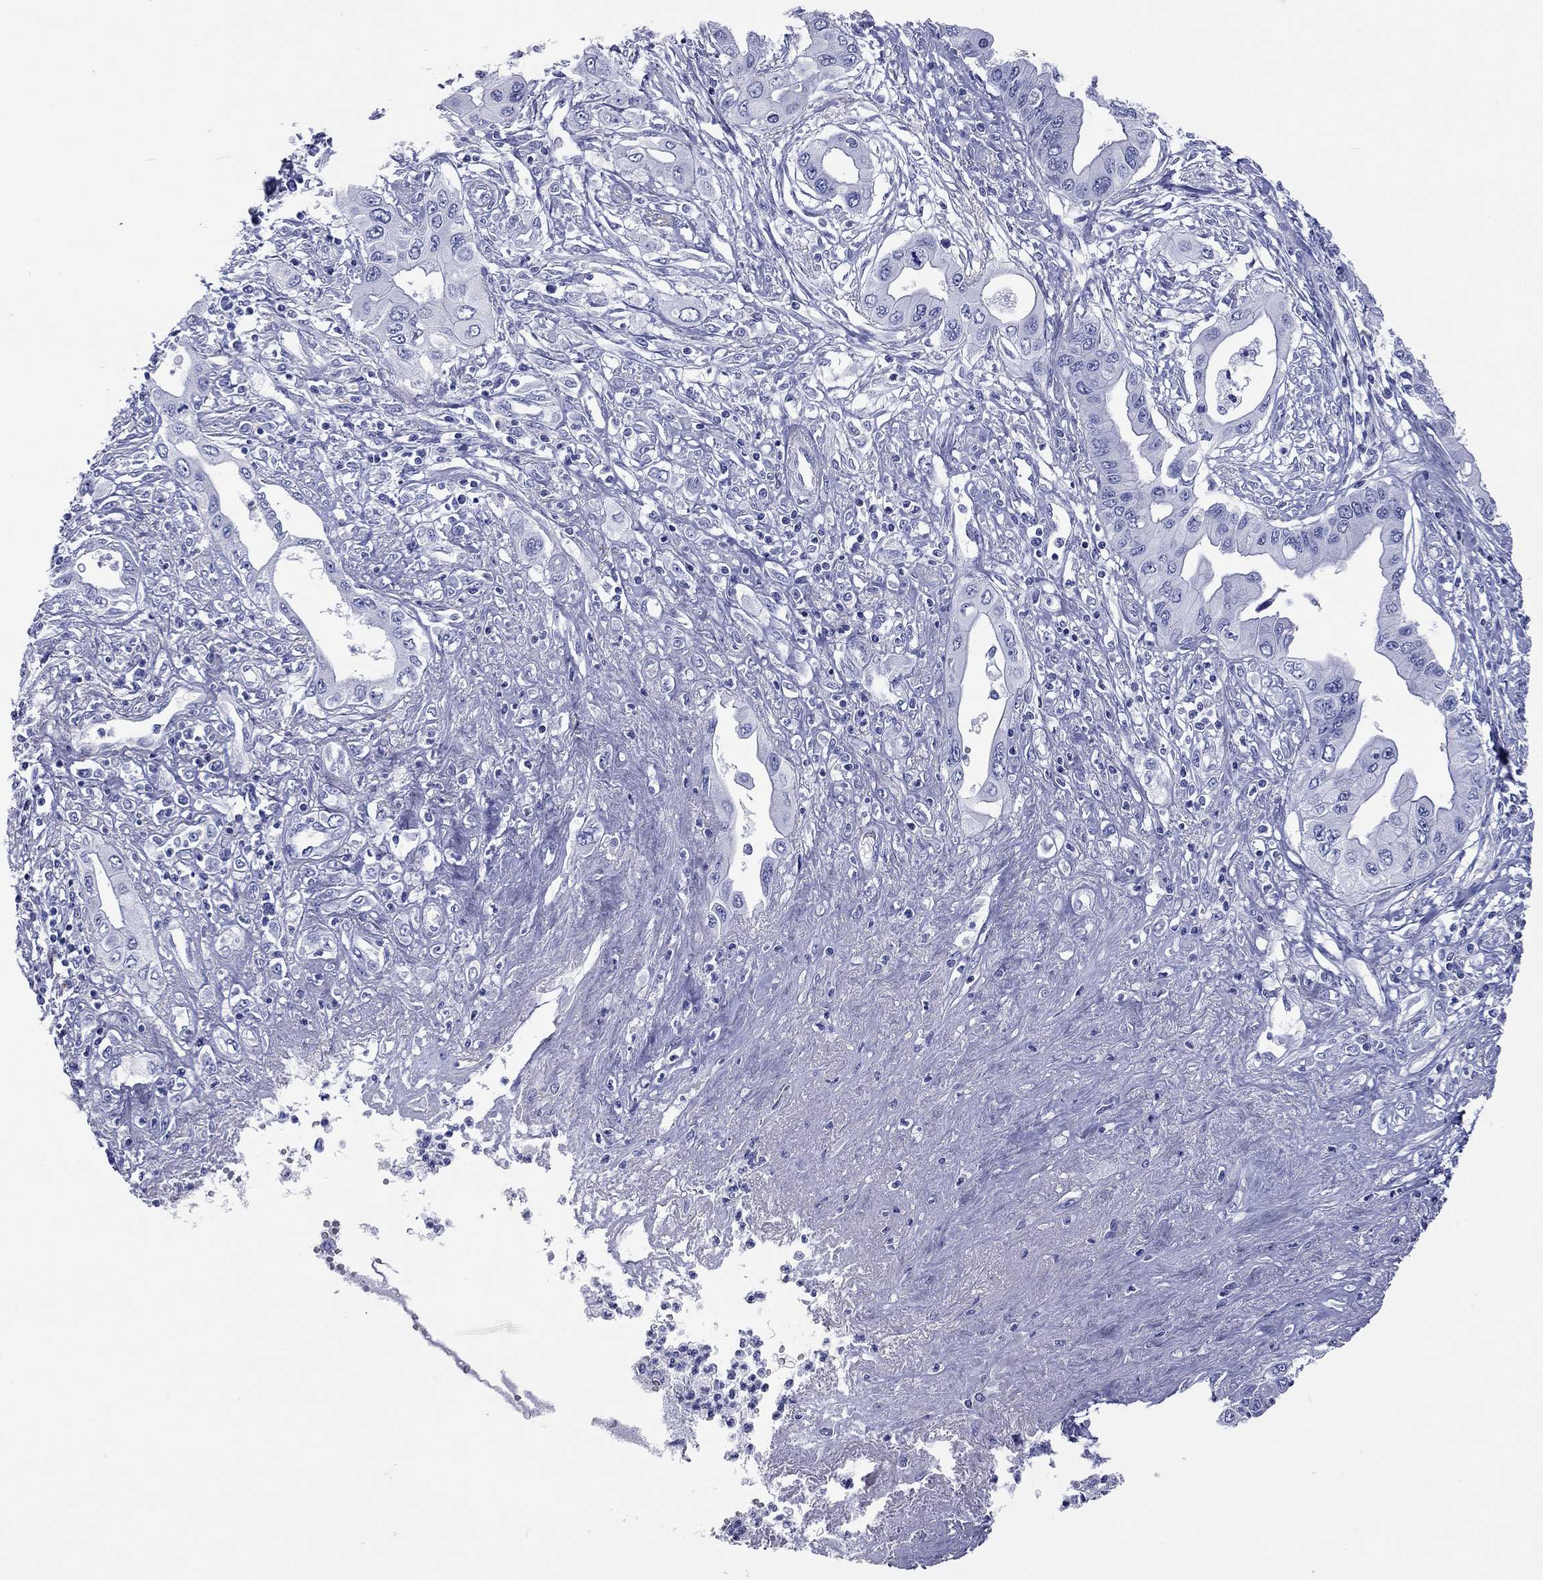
{"staining": {"intensity": "negative", "quantity": "none", "location": "none"}, "tissue": "pancreatic cancer", "cell_type": "Tumor cells", "image_type": "cancer", "snomed": [{"axis": "morphology", "description": "Adenocarcinoma, NOS"}, {"axis": "topography", "description": "Pancreas"}], "caption": "DAB (3,3'-diaminobenzidine) immunohistochemical staining of pancreatic cancer reveals no significant staining in tumor cells.", "gene": "ACTL7B", "patient": {"sex": "female", "age": 62}}